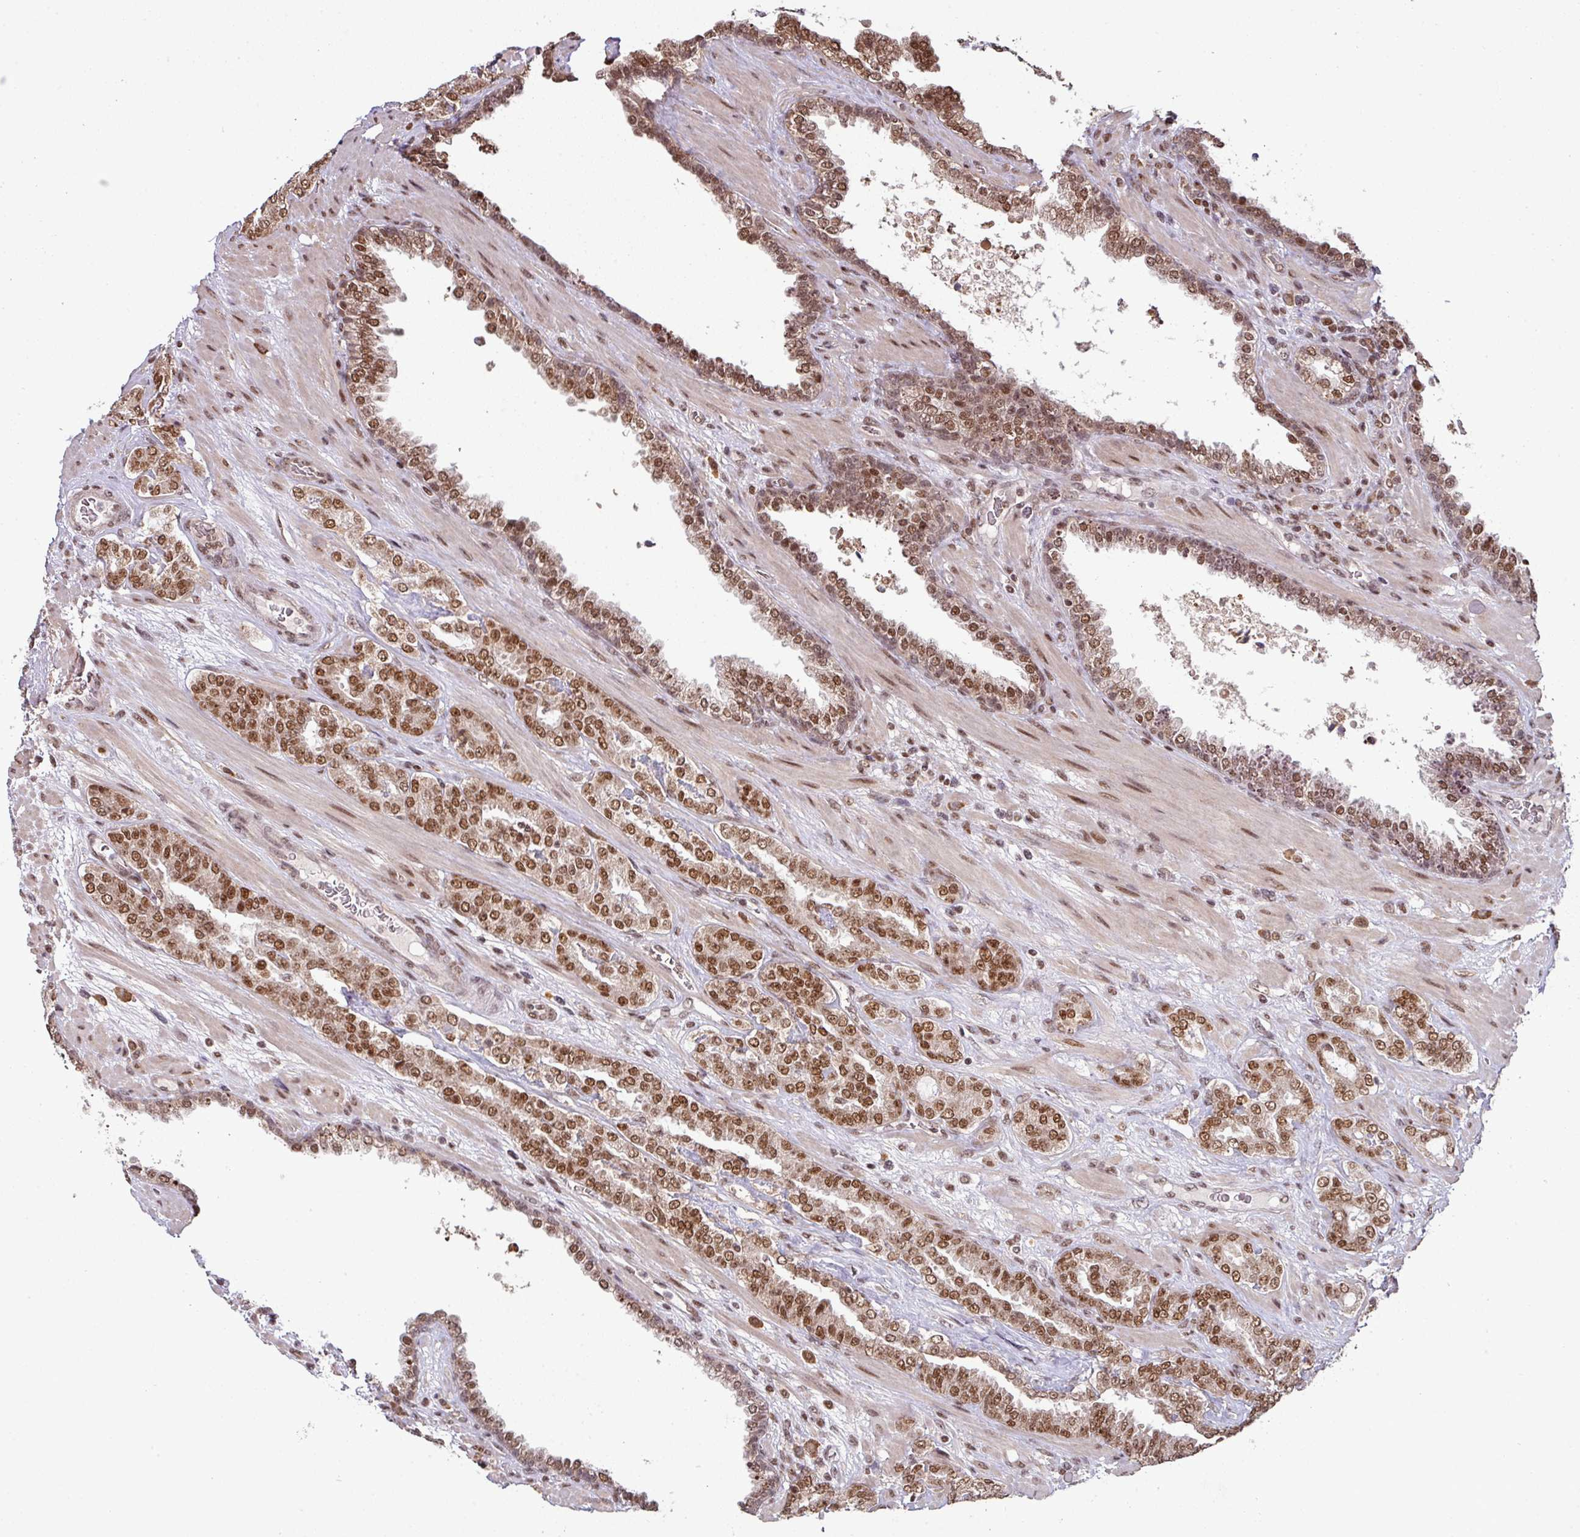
{"staining": {"intensity": "moderate", "quantity": ">75%", "location": "nuclear"}, "tissue": "prostate cancer", "cell_type": "Tumor cells", "image_type": "cancer", "snomed": [{"axis": "morphology", "description": "Adenocarcinoma, High grade"}, {"axis": "topography", "description": "Prostate"}], "caption": "Immunohistochemical staining of human prostate cancer (adenocarcinoma (high-grade)) displays medium levels of moderate nuclear protein staining in approximately >75% of tumor cells. (brown staining indicates protein expression, while blue staining denotes nuclei).", "gene": "PHF23", "patient": {"sex": "male", "age": 71}}